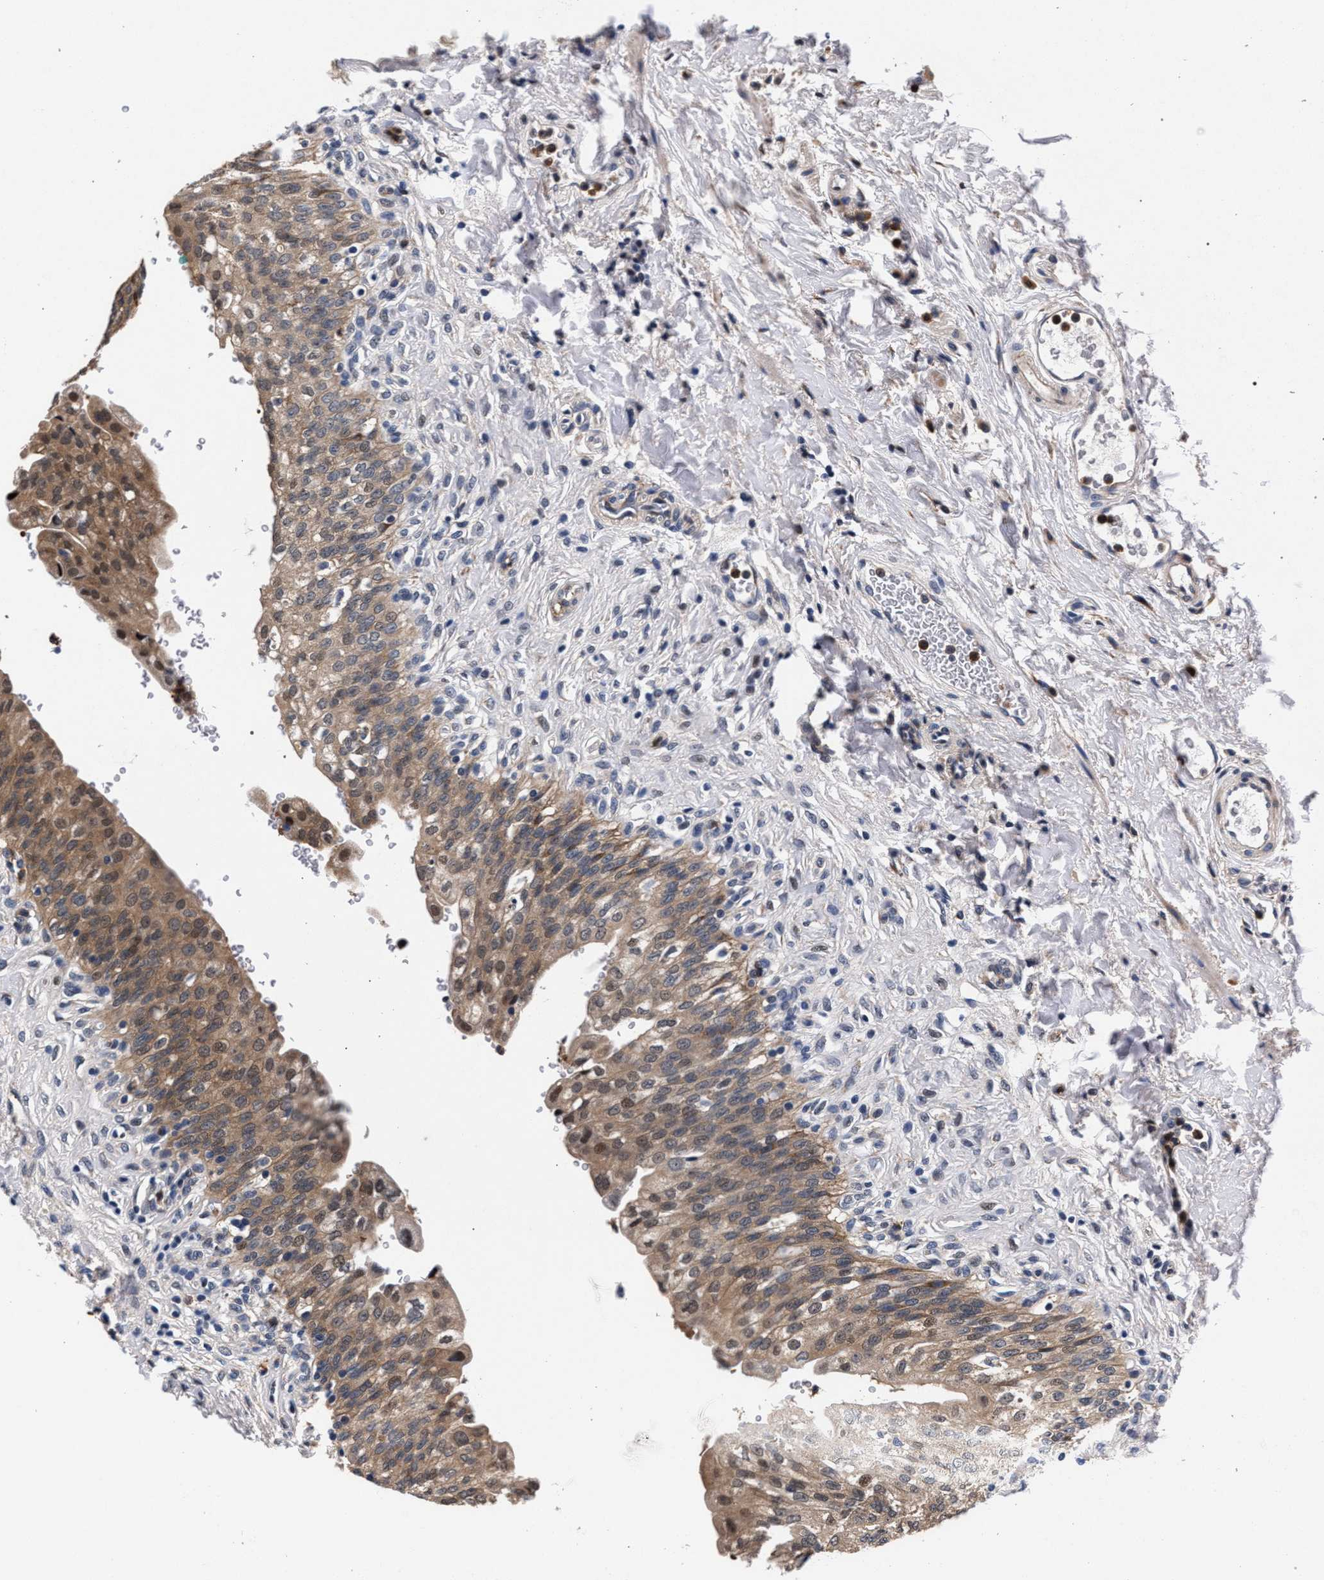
{"staining": {"intensity": "strong", "quantity": ">75%", "location": "cytoplasmic/membranous"}, "tissue": "urinary bladder", "cell_type": "Urothelial cells", "image_type": "normal", "snomed": [{"axis": "morphology", "description": "Urothelial carcinoma, High grade"}, {"axis": "topography", "description": "Urinary bladder"}], "caption": "Protein expression analysis of normal human urinary bladder reveals strong cytoplasmic/membranous staining in about >75% of urothelial cells.", "gene": "ZNF462", "patient": {"sex": "male", "age": 46}}